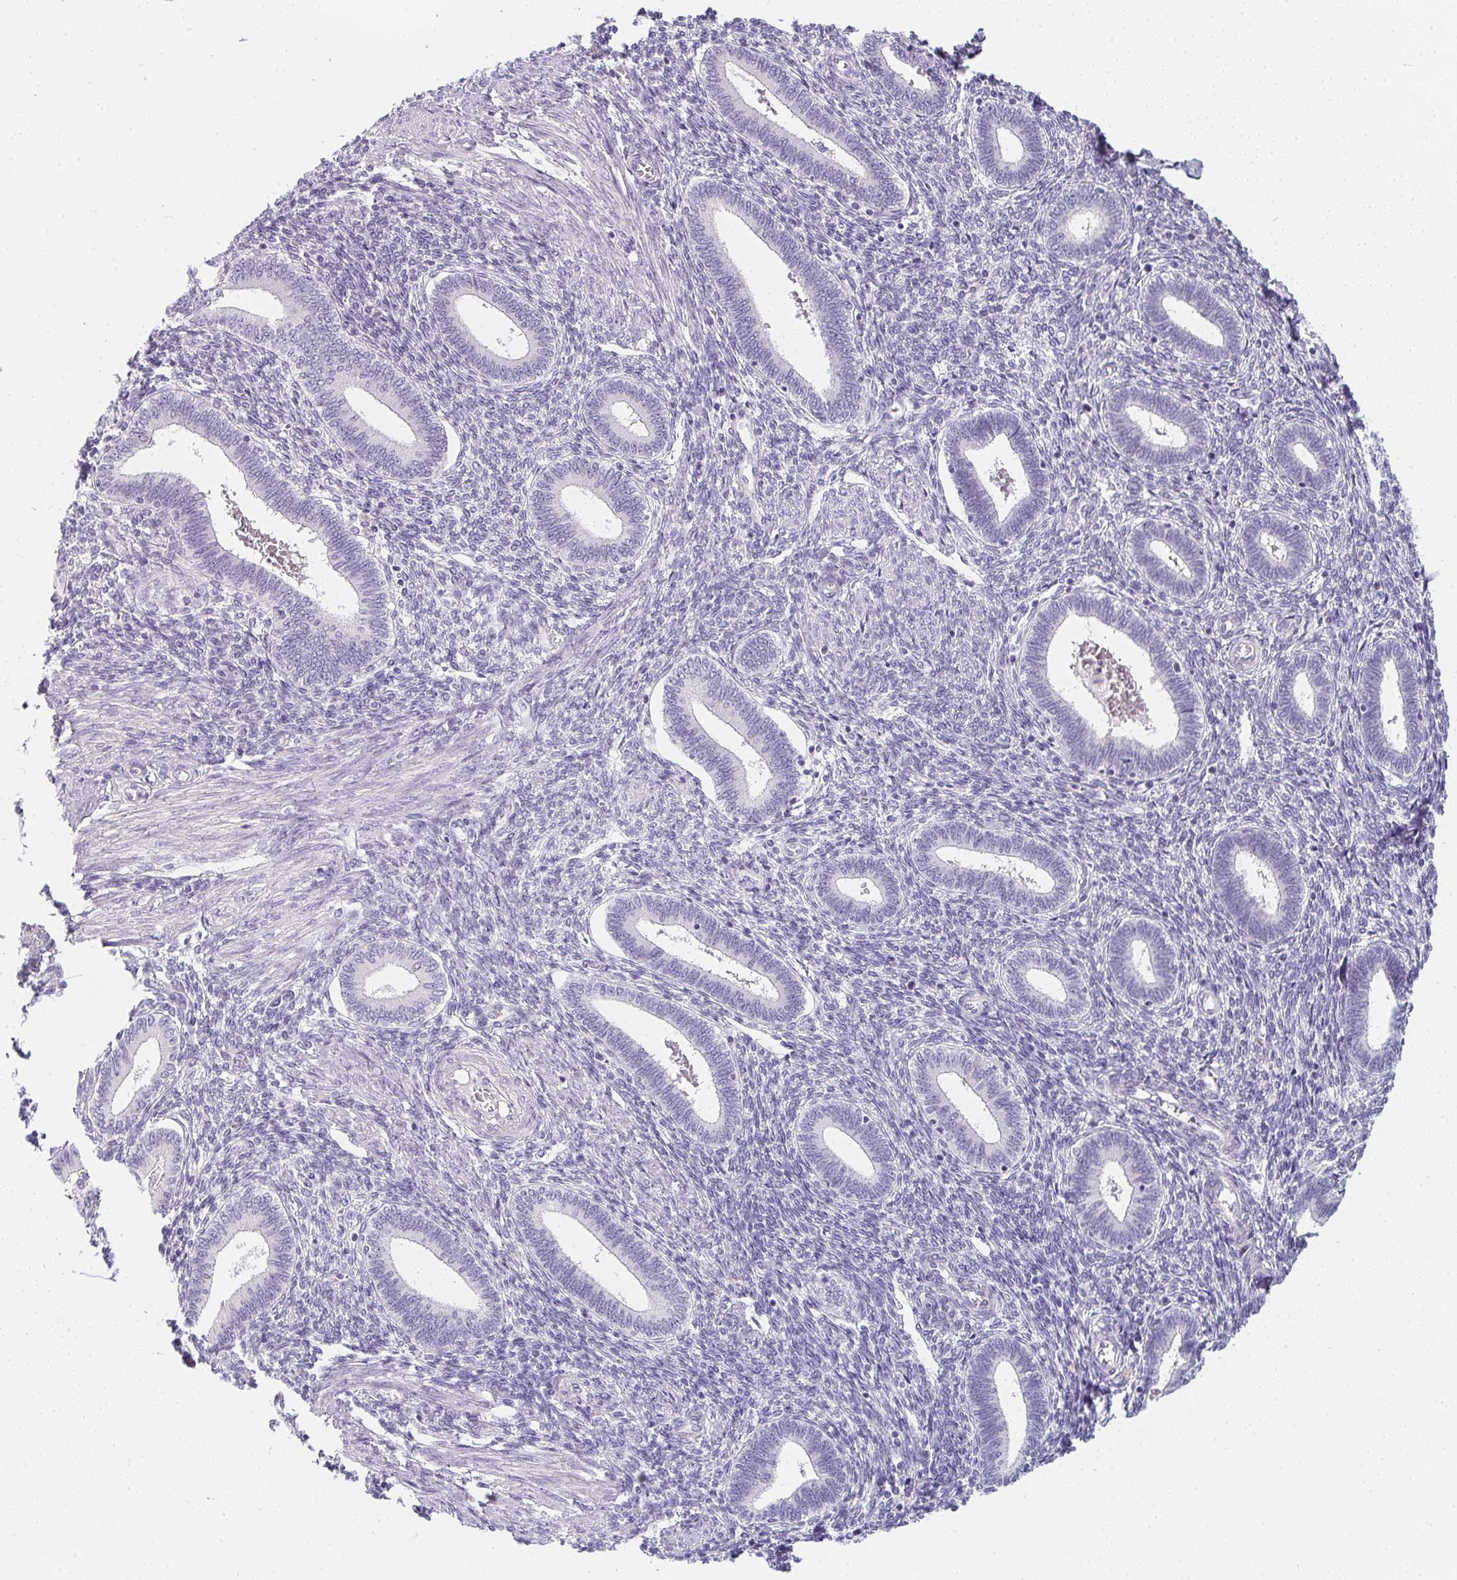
{"staining": {"intensity": "negative", "quantity": "none", "location": "none"}, "tissue": "endometrium", "cell_type": "Cells in endometrial stroma", "image_type": "normal", "snomed": [{"axis": "morphology", "description": "Normal tissue, NOS"}, {"axis": "topography", "description": "Endometrium"}], "caption": "Immunohistochemistry (IHC) image of normal endometrium: human endometrium stained with DAB displays no significant protein positivity in cells in endometrial stroma.", "gene": "MAP1A", "patient": {"sex": "female", "age": 42}}